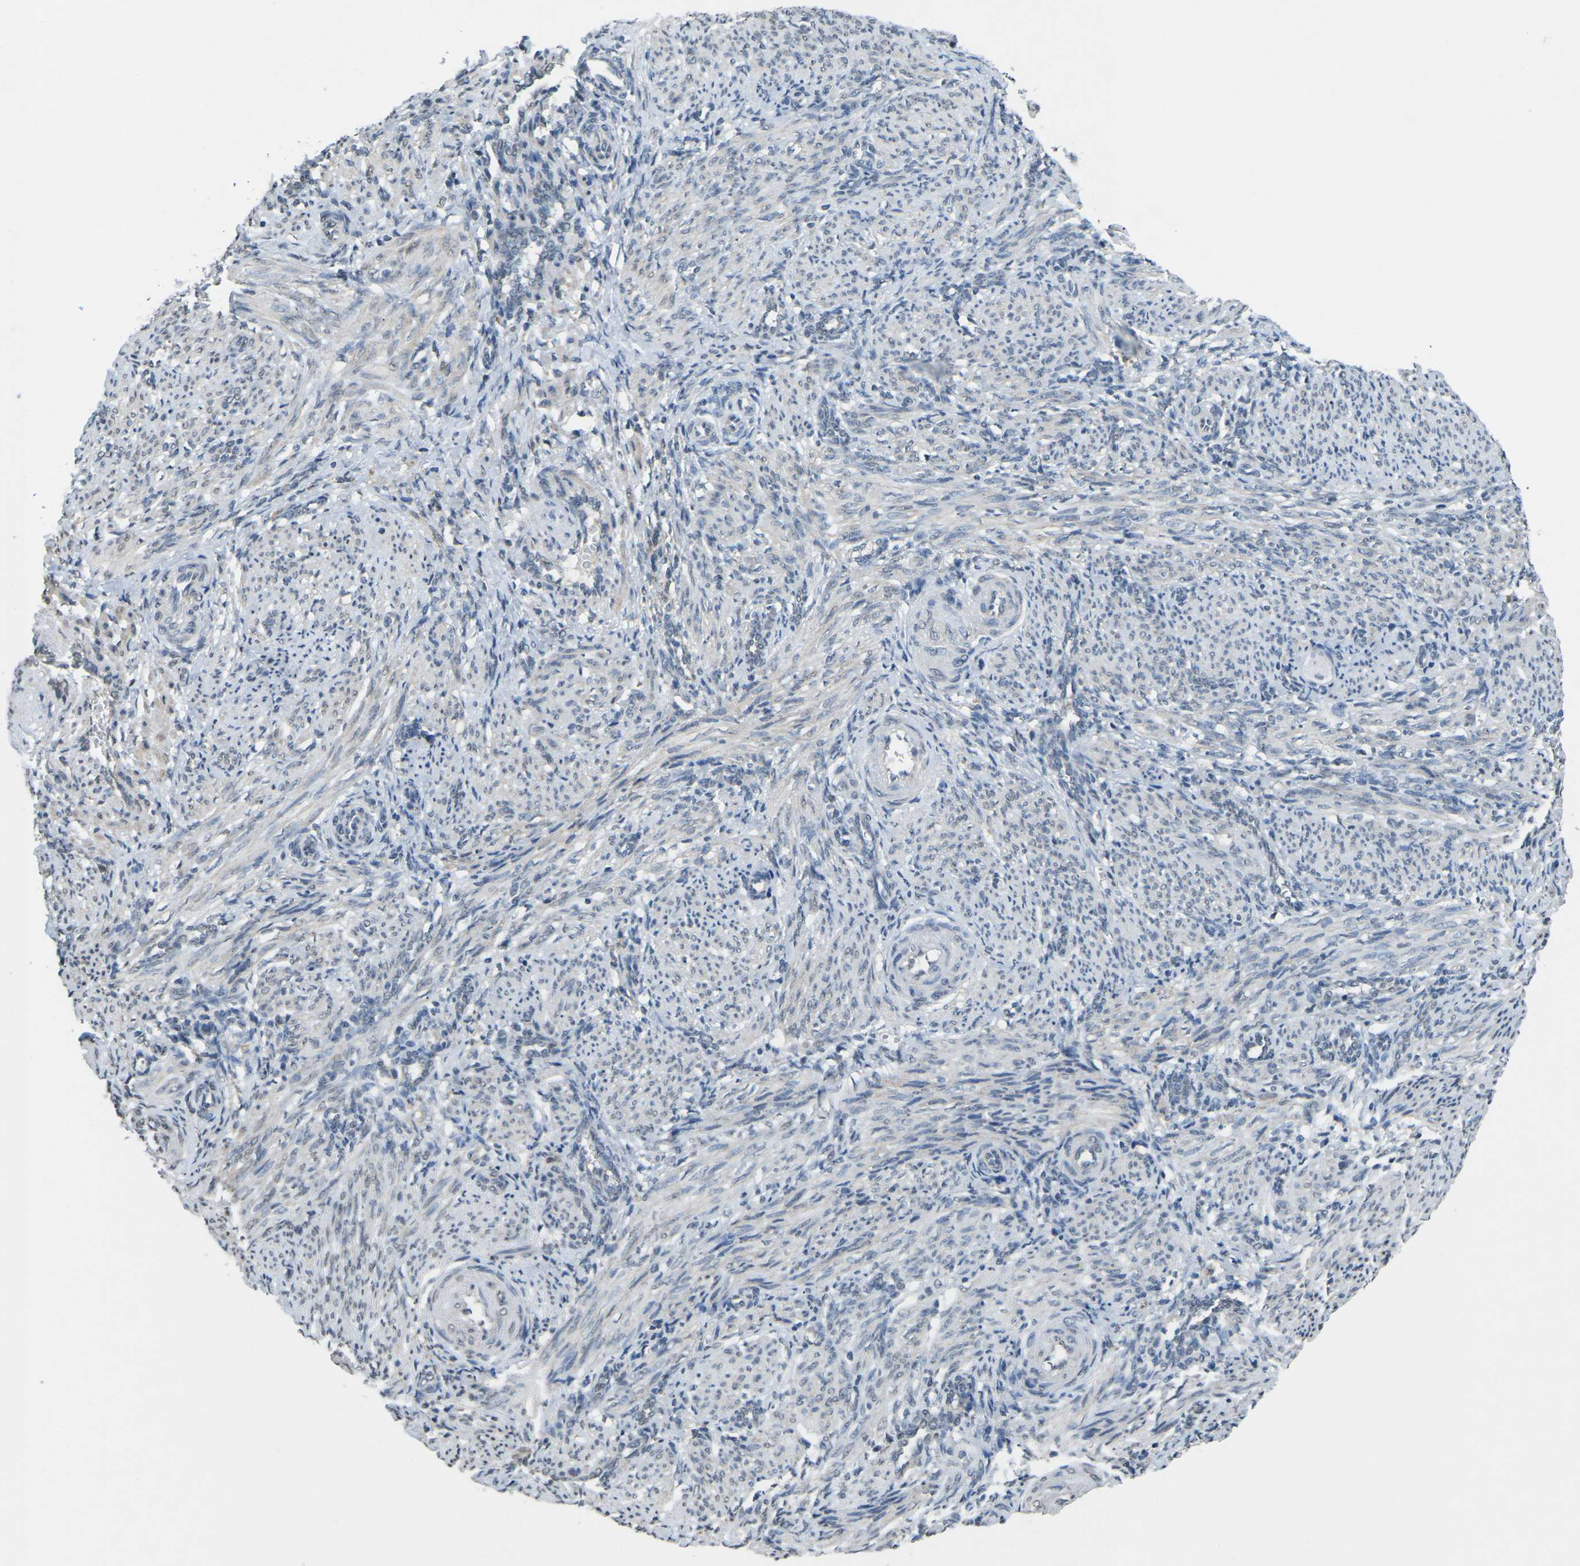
{"staining": {"intensity": "weak", "quantity": "<25%", "location": "cytoplasmic/membranous"}, "tissue": "smooth muscle", "cell_type": "Smooth muscle cells", "image_type": "normal", "snomed": [{"axis": "morphology", "description": "Normal tissue, NOS"}, {"axis": "topography", "description": "Endometrium"}], "caption": "Immunohistochemistry (IHC) photomicrograph of benign smooth muscle: smooth muscle stained with DAB demonstrates no significant protein positivity in smooth muscle cells. Brightfield microscopy of IHC stained with DAB (brown) and hematoxylin (blue), captured at high magnification.", "gene": "TFR2", "patient": {"sex": "female", "age": 33}}